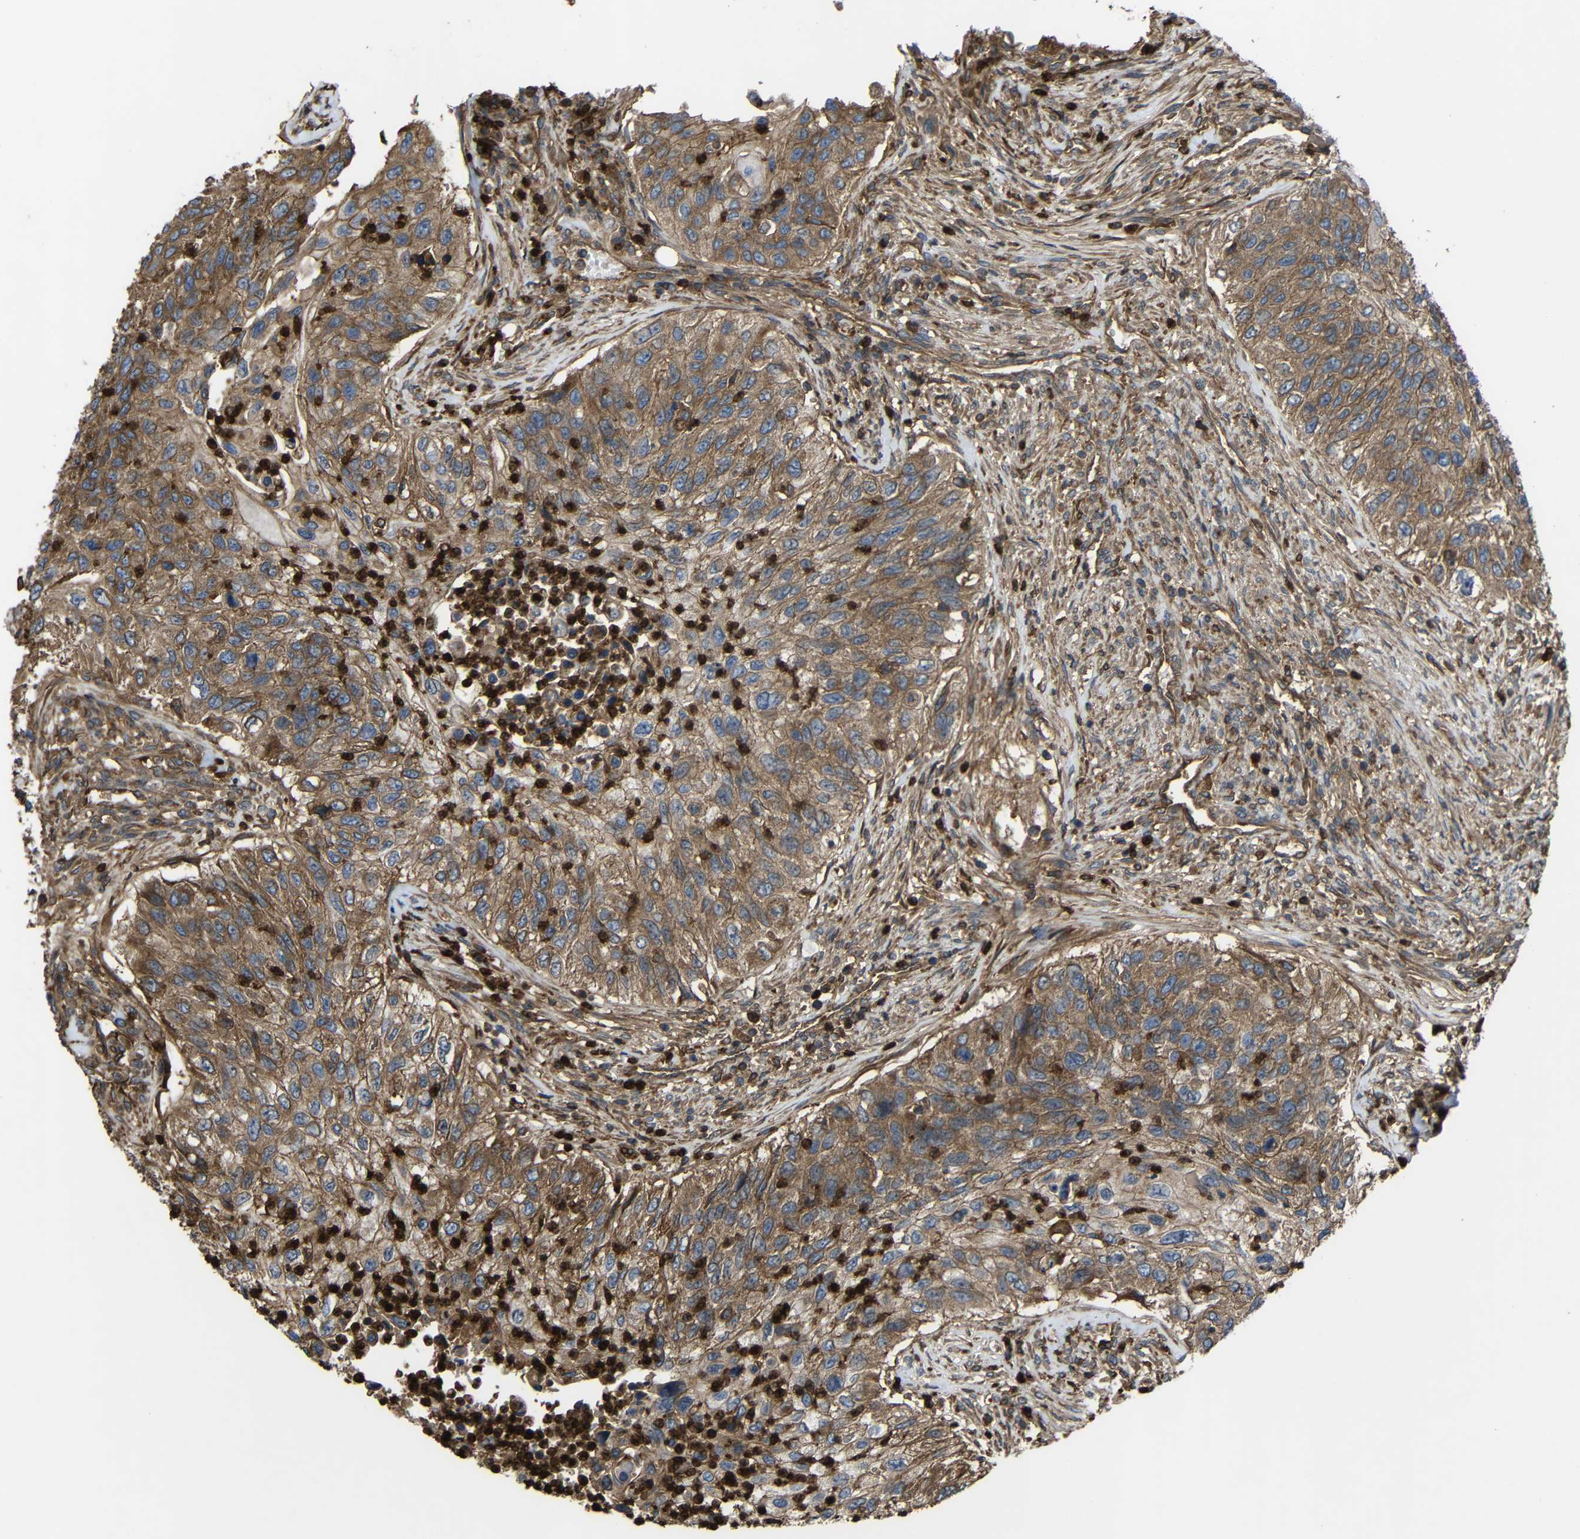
{"staining": {"intensity": "moderate", "quantity": ">75%", "location": "cytoplasmic/membranous"}, "tissue": "urothelial cancer", "cell_type": "Tumor cells", "image_type": "cancer", "snomed": [{"axis": "morphology", "description": "Urothelial carcinoma, High grade"}, {"axis": "topography", "description": "Urinary bladder"}], "caption": "Urothelial carcinoma (high-grade) tissue shows moderate cytoplasmic/membranous expression in approximately >75% of tumor cells, visualized by immunohistochemistry. (Brightfield microscopy of DAB IHC at high magnification).", "gene": "TREM2", "patient": {"sex": "female", "age": 60}}